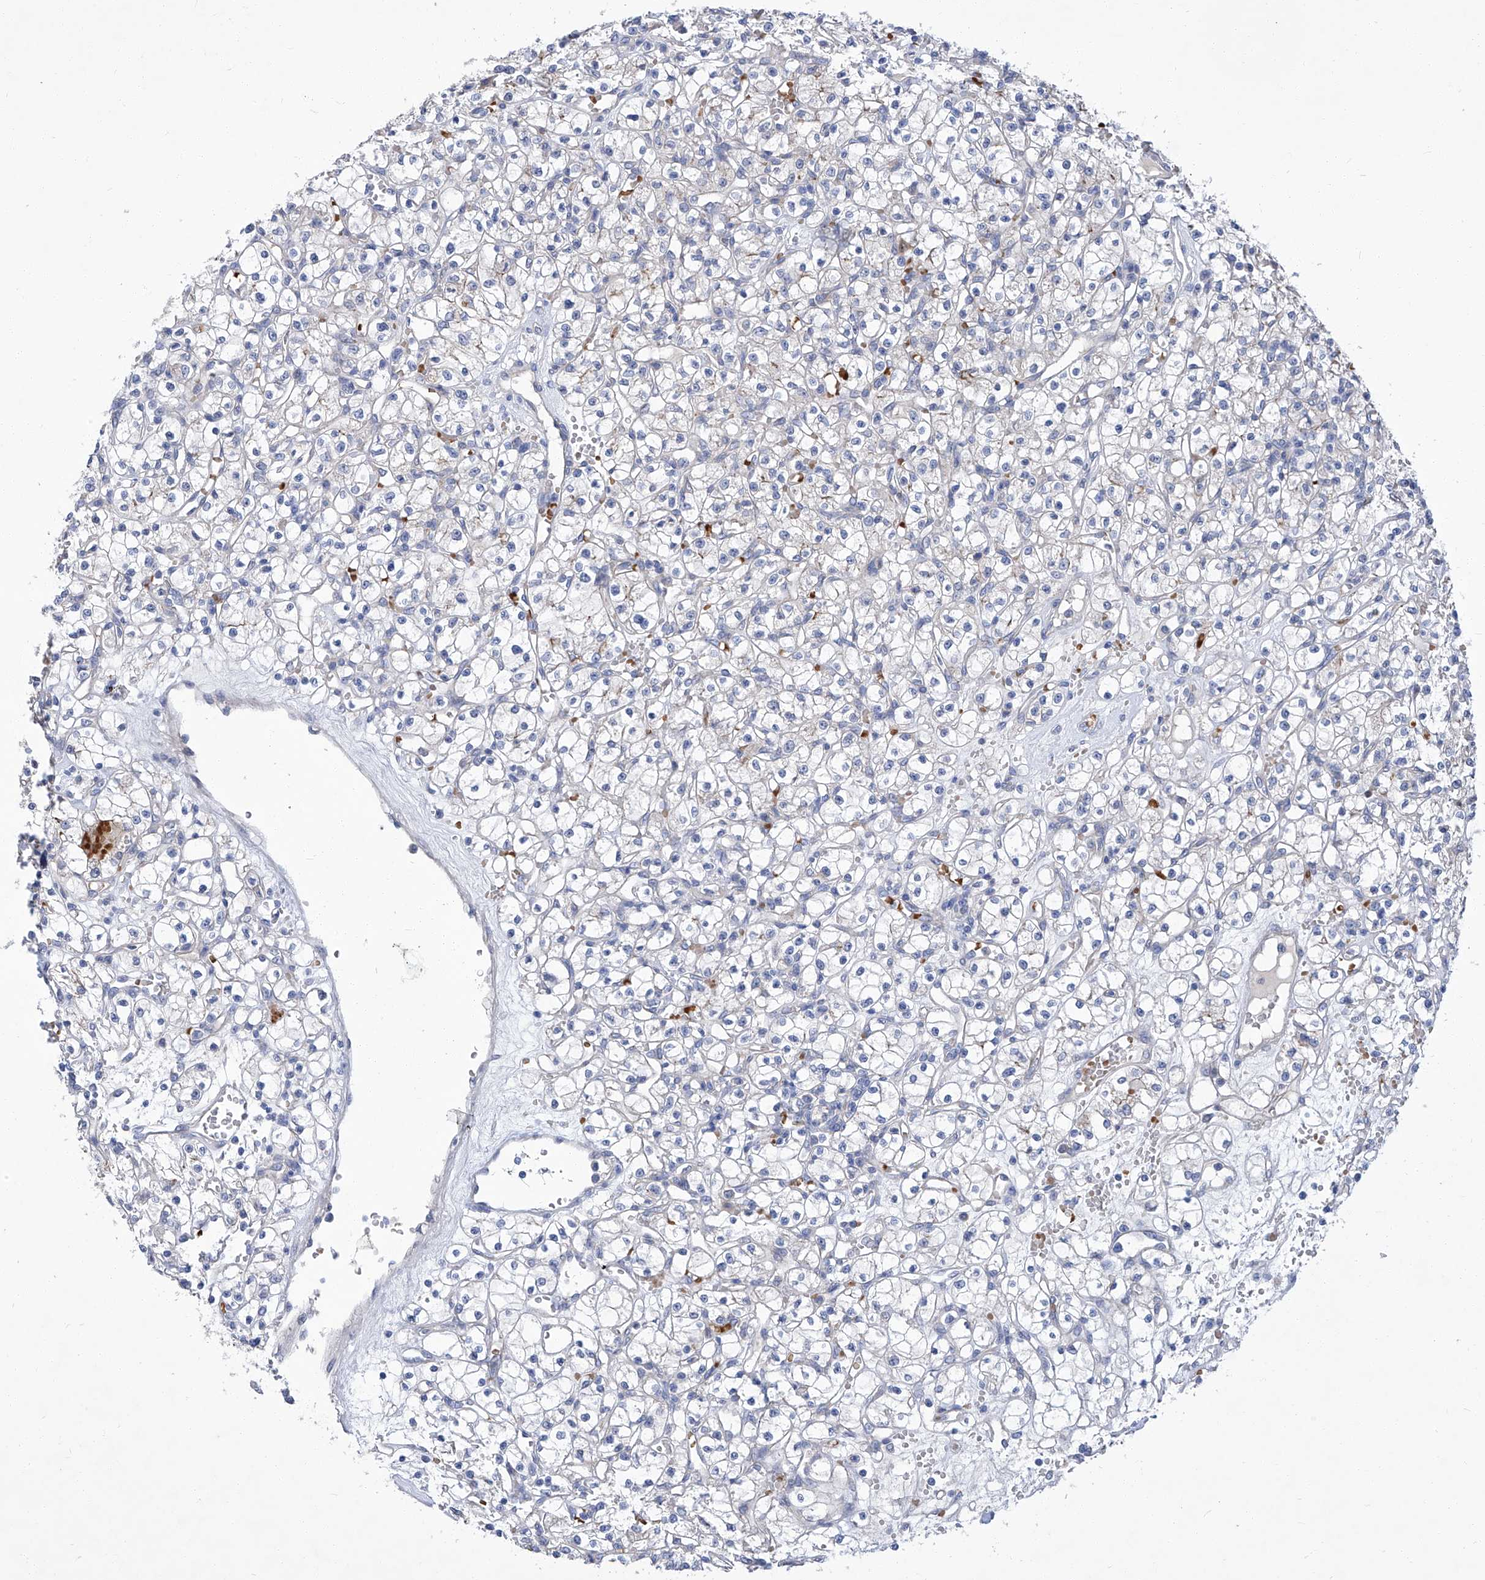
{"staining": {"intensity": "negative", "quantity": "none", "location": "none"}, "tissue": "renal cancer", "cell_type": "Tumor cells", "image_type": "cancer", "snomed": [{"axis": "morphology", "description": "Adenocarcinoma, NOS"}, {"axis": "topography", "description": "Kidney"}], "caption": "An image of renal cancer stained for a protein displays no brown staining in tumor cells.", "gene": "PARD3", "patient": {"sex": "female", "age": 59}}